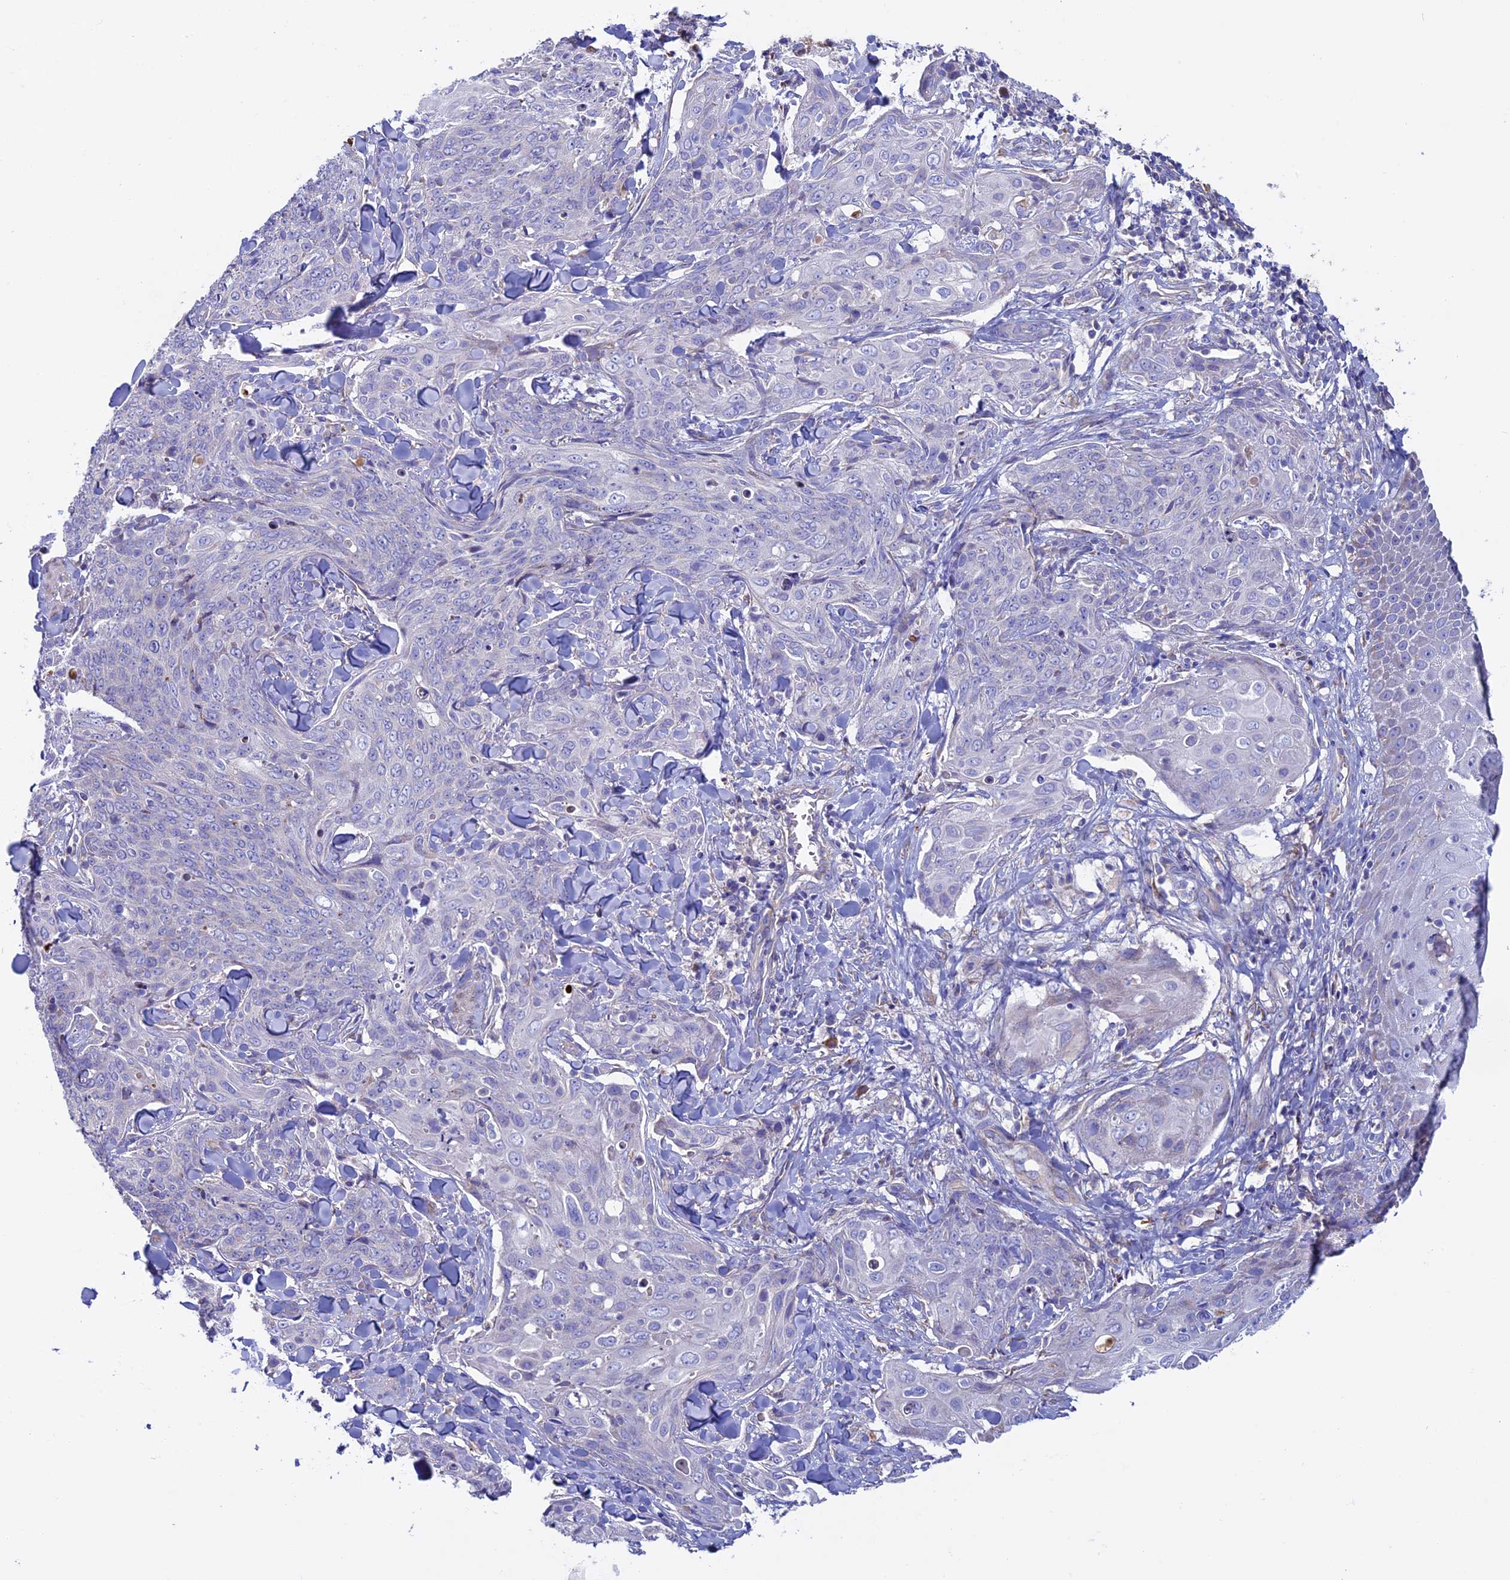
{"staining": {"intensity": "negative", "quantity": "none", "location": "none"}, "tissue": "skin cancer", "cell_type": "Tumor cells", "image_type": "cancer", "snomed": [{"axis": "morphology", "description": "Squamous cell carcinoma, NOS"}, {"axis": "topography", "description": "Skin"}, {"axis": "topography", "description": "Vulva"}], "caption": "Photomicrograph shows no significant protein positivity in tumor cells of skin squamous cell carcinoma.", "gene": "SLC15A5", "patient": {"sex": "female", "age": 85}}